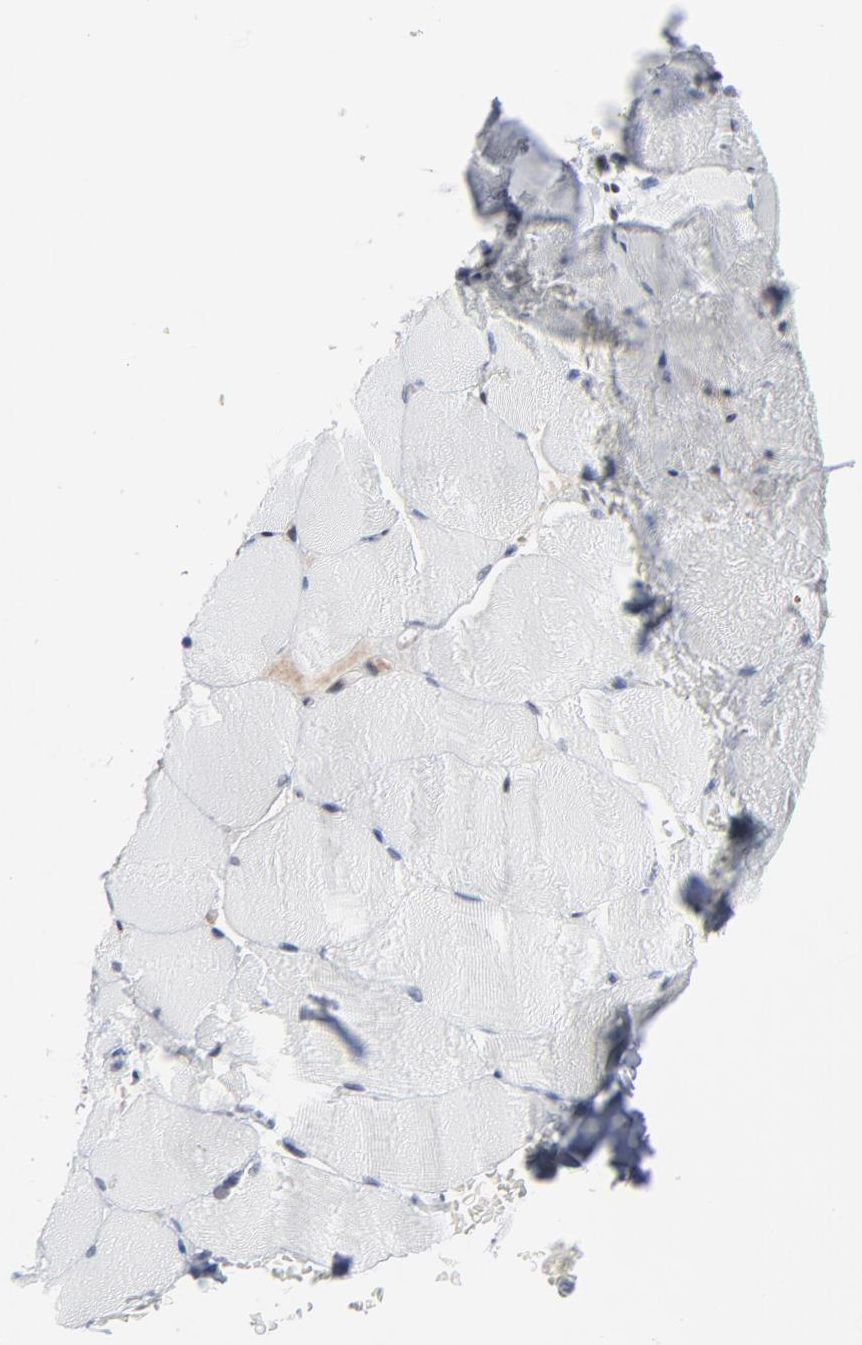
{"staining": {"intensity": "negative", "quantity": "none", "location": "none"}, "tissue": "skeletal muscle", "cell_type": "Myocytes", "image_type": "normal", "snomed": [{"axis": "morphology", "description": "Normal tissue, NOS"}, {"axis": "topography", "description": "Skeletal muscle"}], "caption": "High magnification brightfield microscopy of normal skeletal muscle stained with DAB (brown) and counterstained with hematoxylin (blue): myocytes show no significant expression.", "gene": "ATF7", "patient": {"sex": "female", "age": 37}}